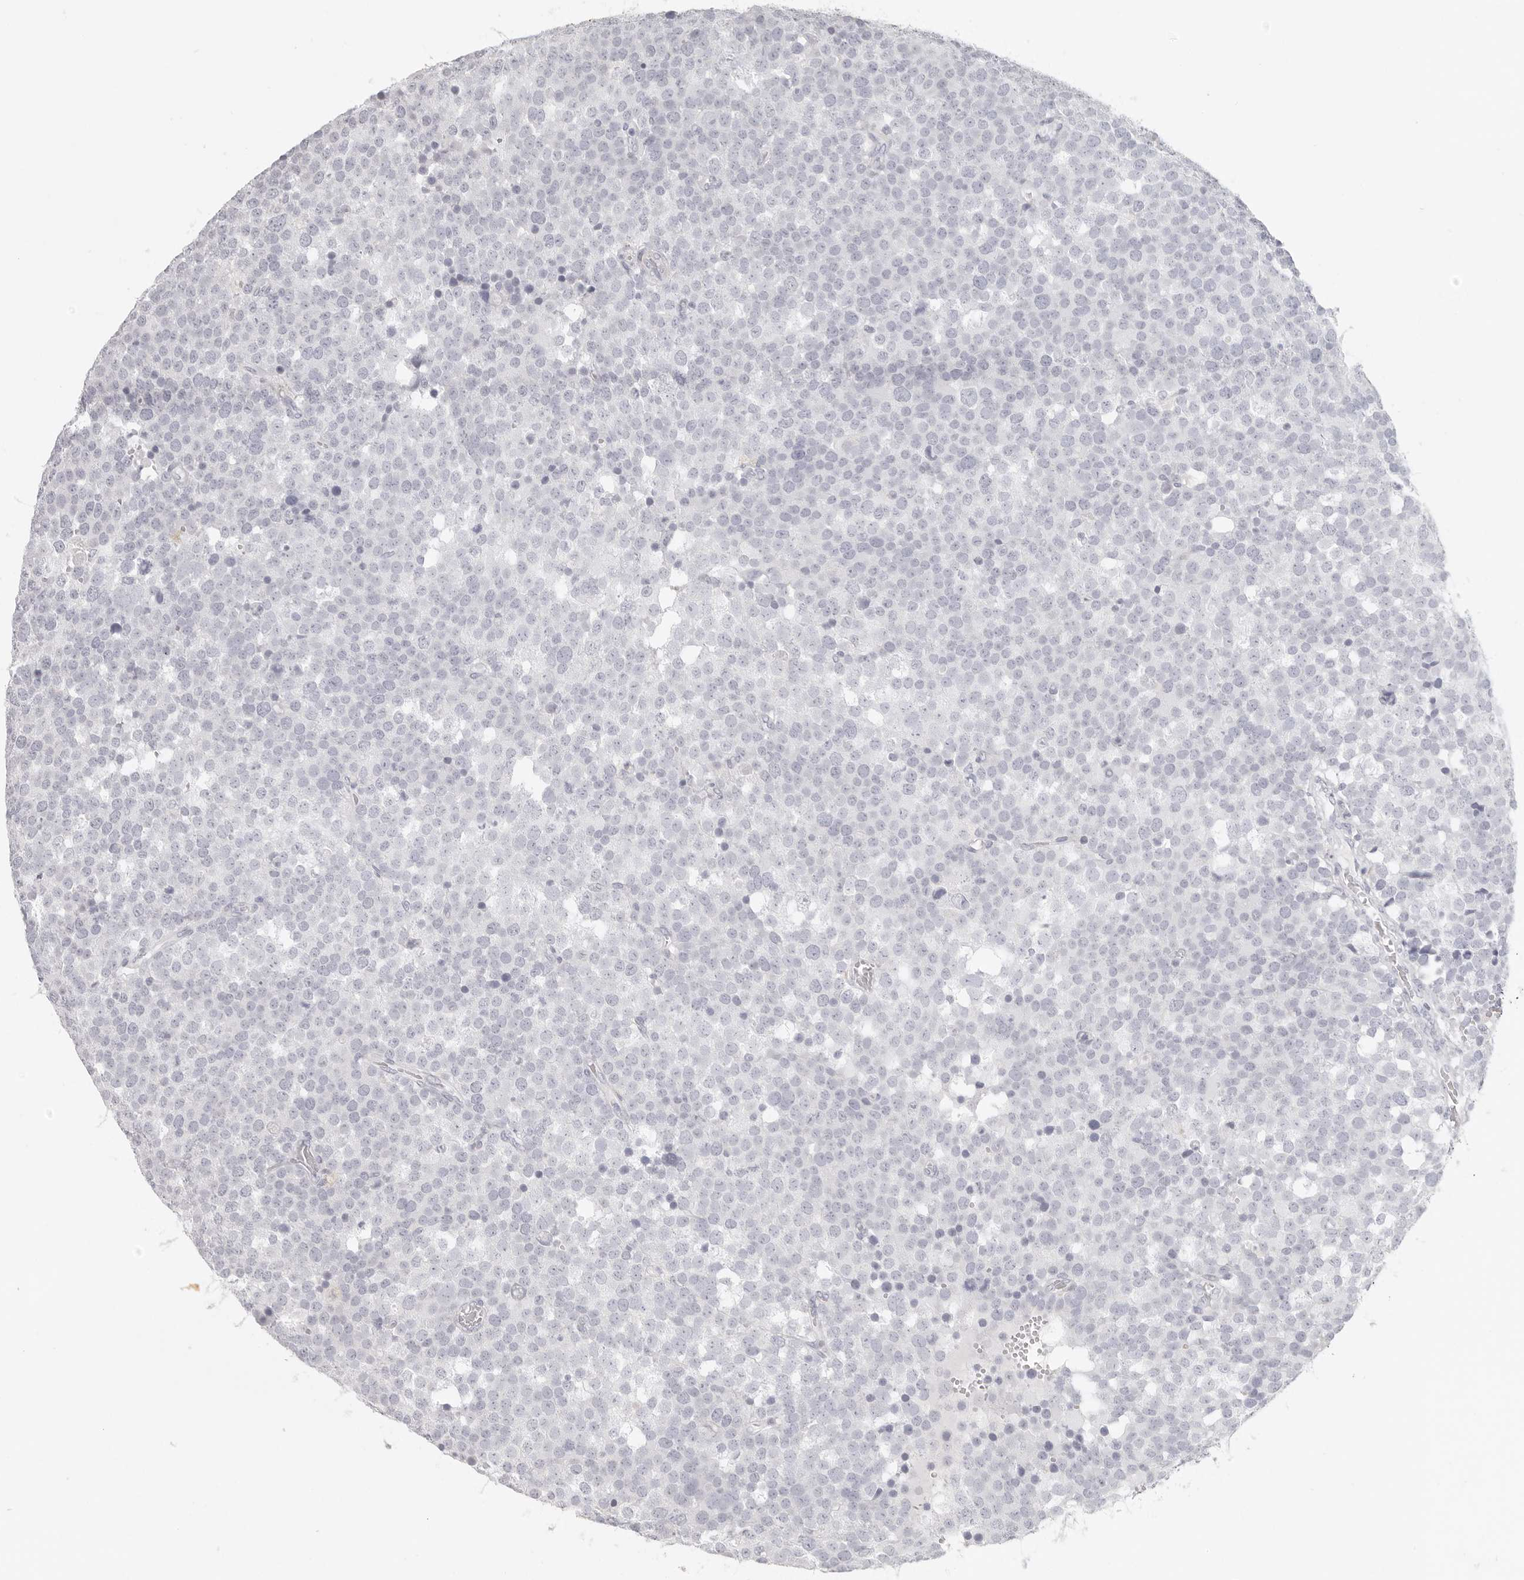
{"staining": {"intensity": "negative", "quantity": "none", "location": "none"}, "tissue": "testis cancer", "cell_type": "Tumor cells", "image_type": "cancer", "snomed": [{"axis": "morphology", "description": "Seminoma, NOS"}, {"axis": "topography", "description": "Testis"}], "caption": "There is no significant positivity in tumor cells of testis seminoma.", "gene": "RXFP1", "patient": {"sex": "male", "age": 71}}